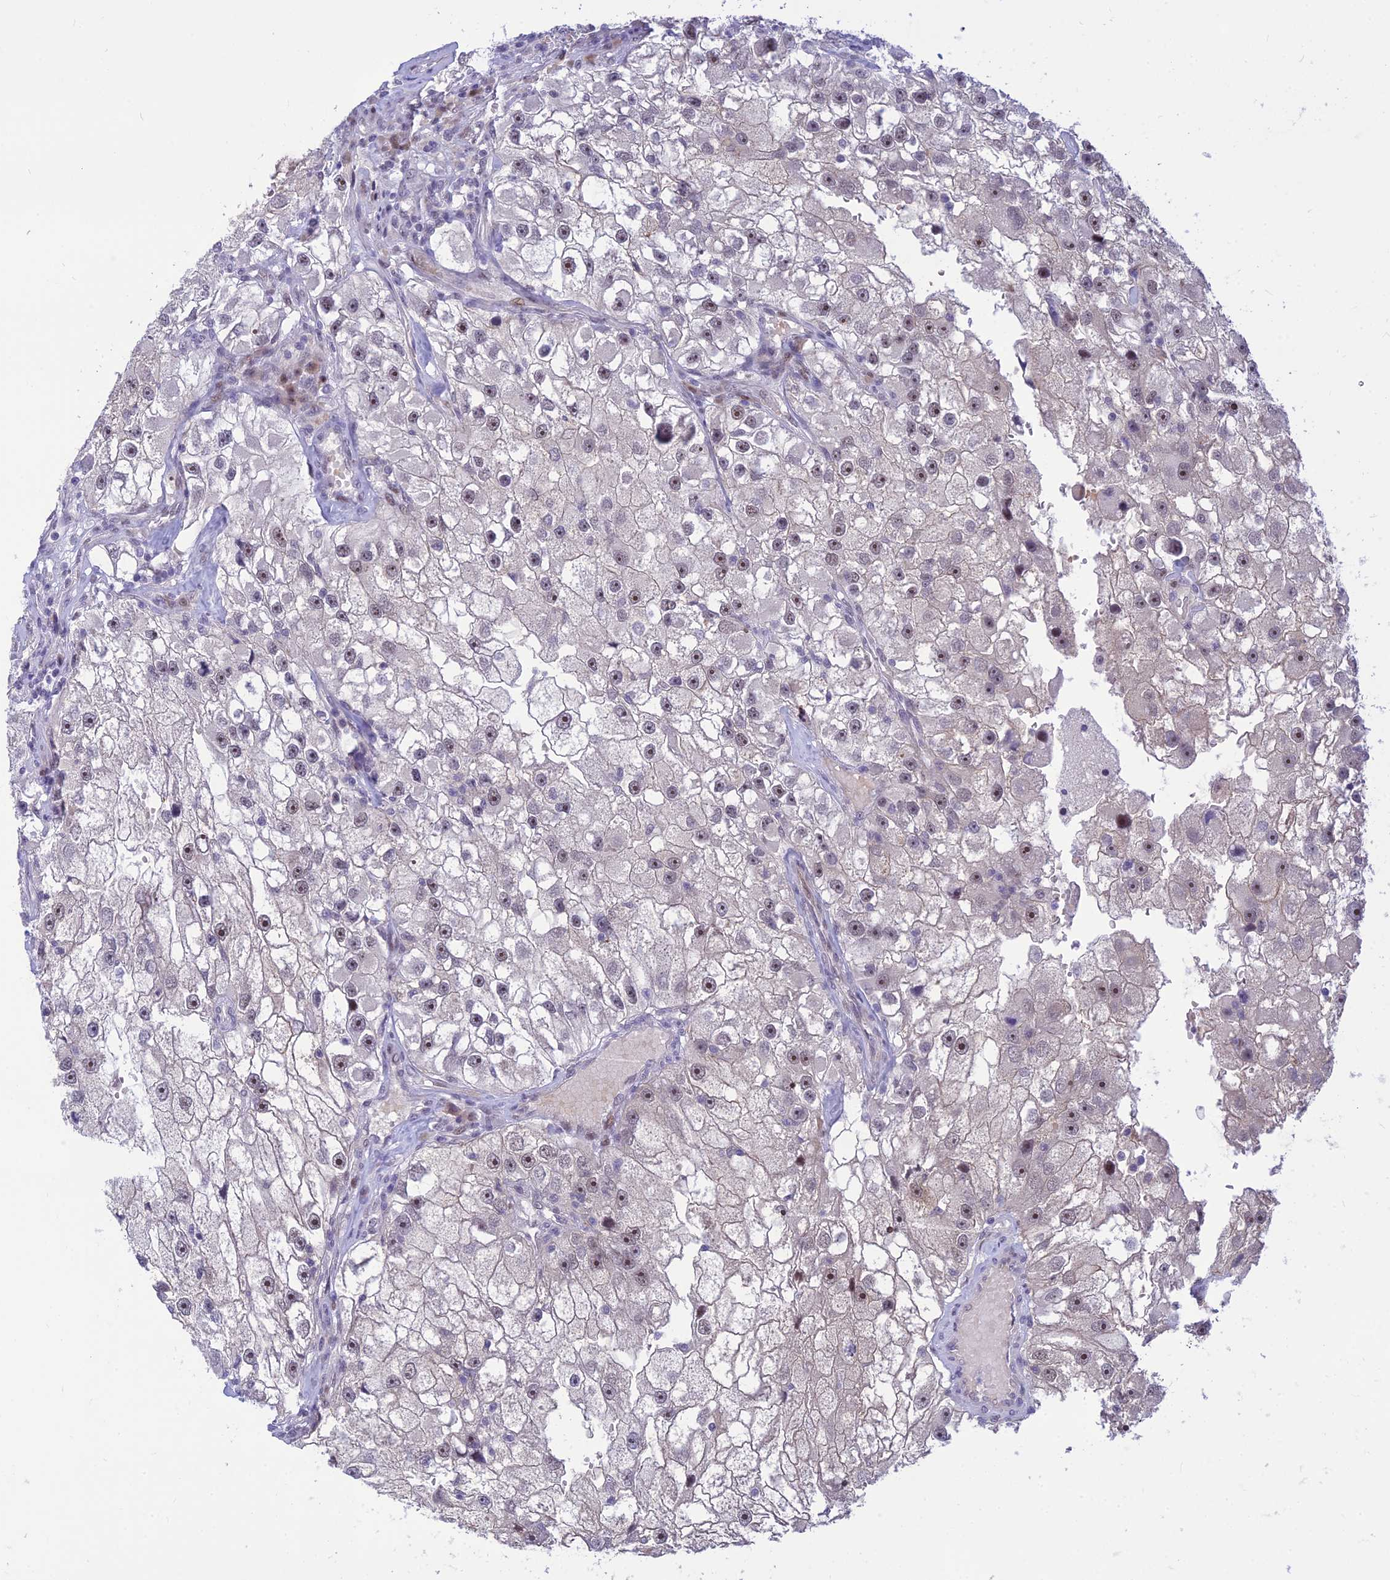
{"staining": {"intensity": "moderate", "quantity": "<25%", "location": "nuclear"}, "tissue": "renal cancer", "cell_type": "Tumor cells", "image_type": "cancer", "snomed": [{"axis": "morphology", "description": "Adenocarcinoma, NOS"}, {"axis": "topography", "description": "Kidney"}], "caption": "Protein expression analysis of renal adenocarcinoma shows moderate nuclear staining in about <25% of tumor cells.", "gene": "ASPDH", "patient": {"sex": "male", "age": 63}}